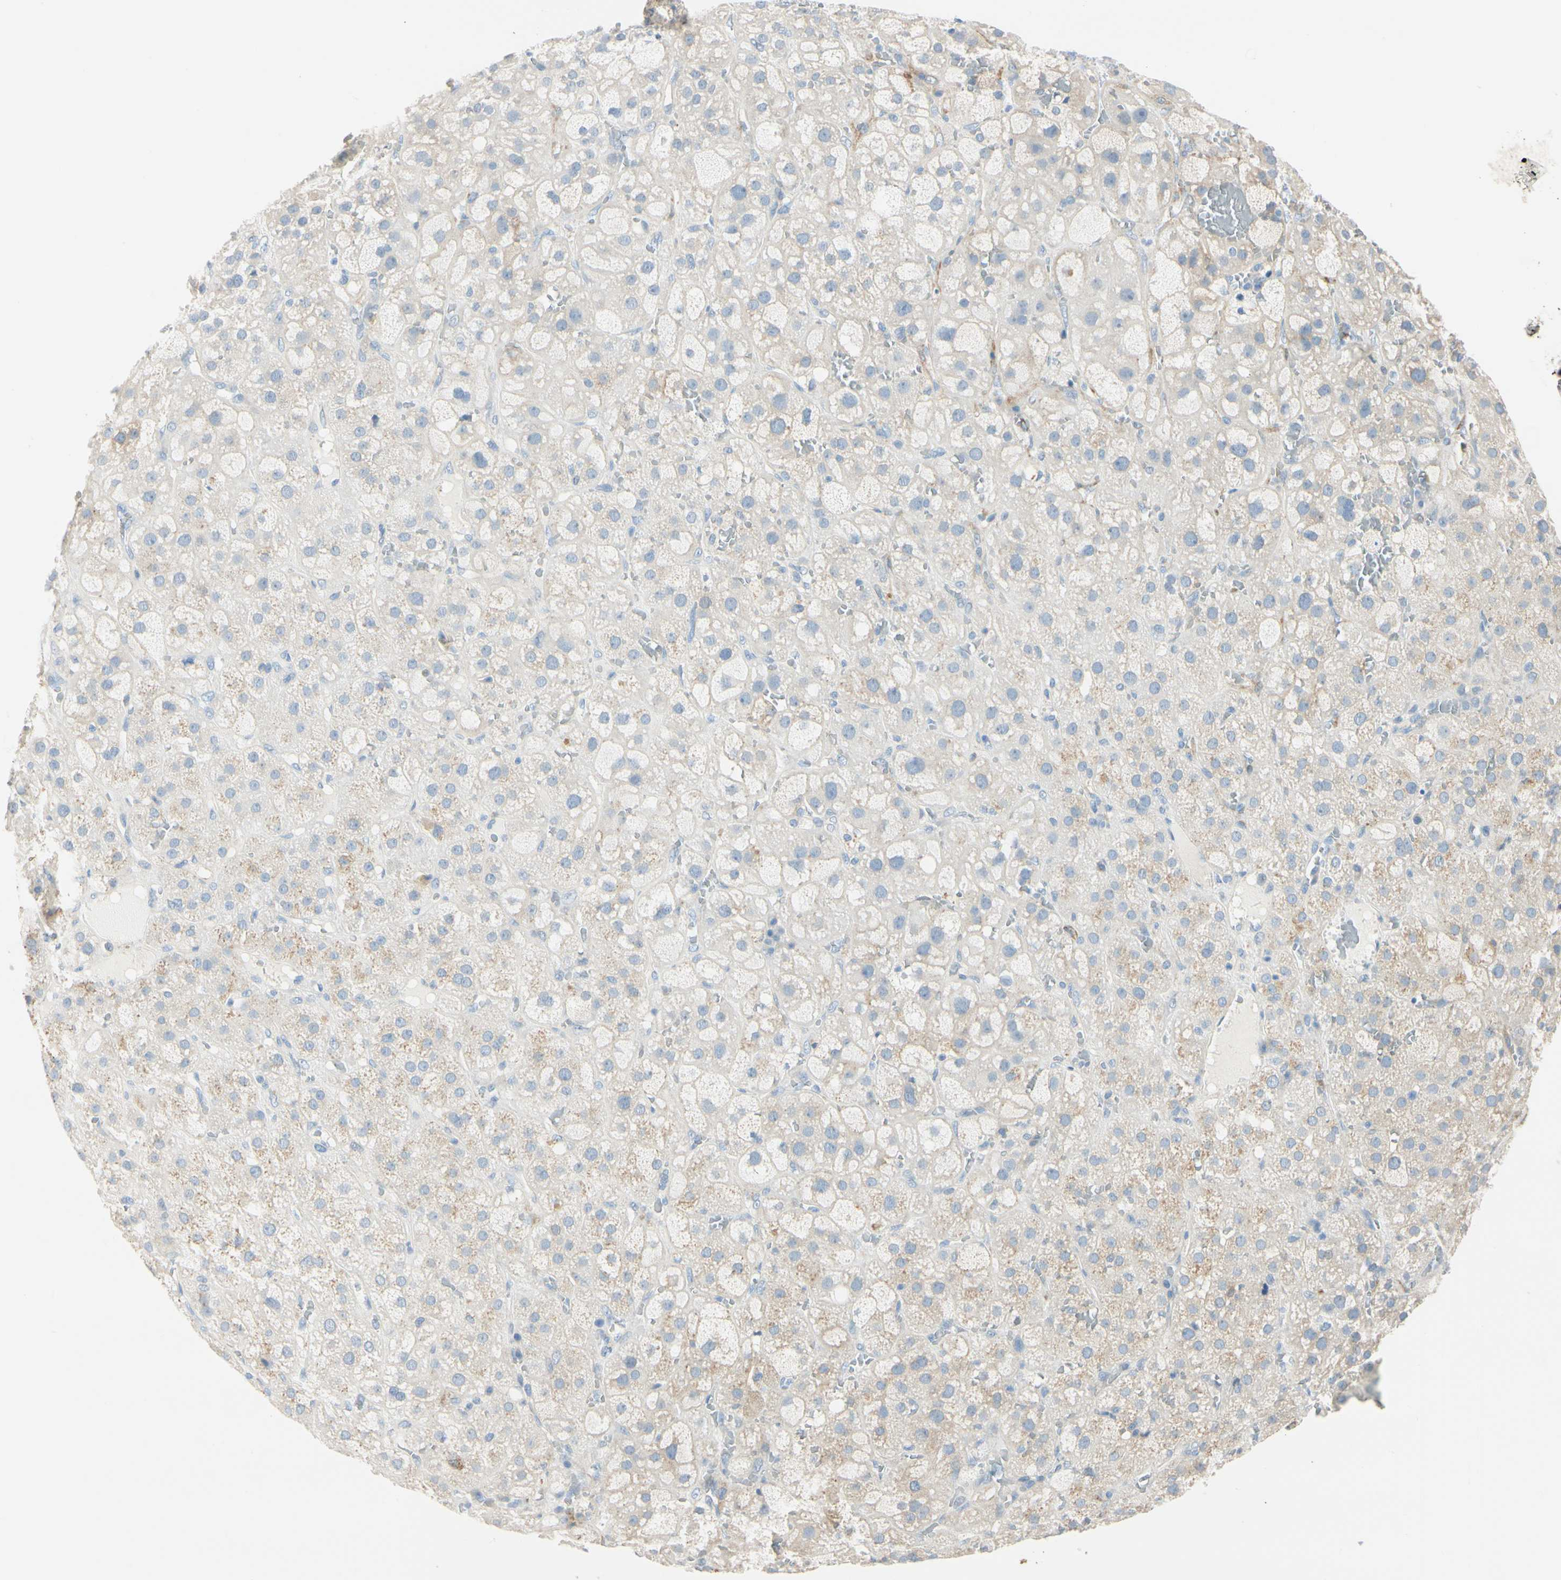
{"staining": {"intensity": "negative", "quantity": "none", "location": "none"}, "tissue": "adrenal gland", "cell_type": "Glandular cells", "image_type": "normal", "snomed": [{"axis": "morphology", "description": "Normal tissue, NOS"}, {"axis": "topography", "description": "Adrenal gland"}], "caption": "Glandular cells show no significant protein expression in normal adrenal gland.", "gene": "AMPH", "patient": {"sex": "female", "age": 47}}